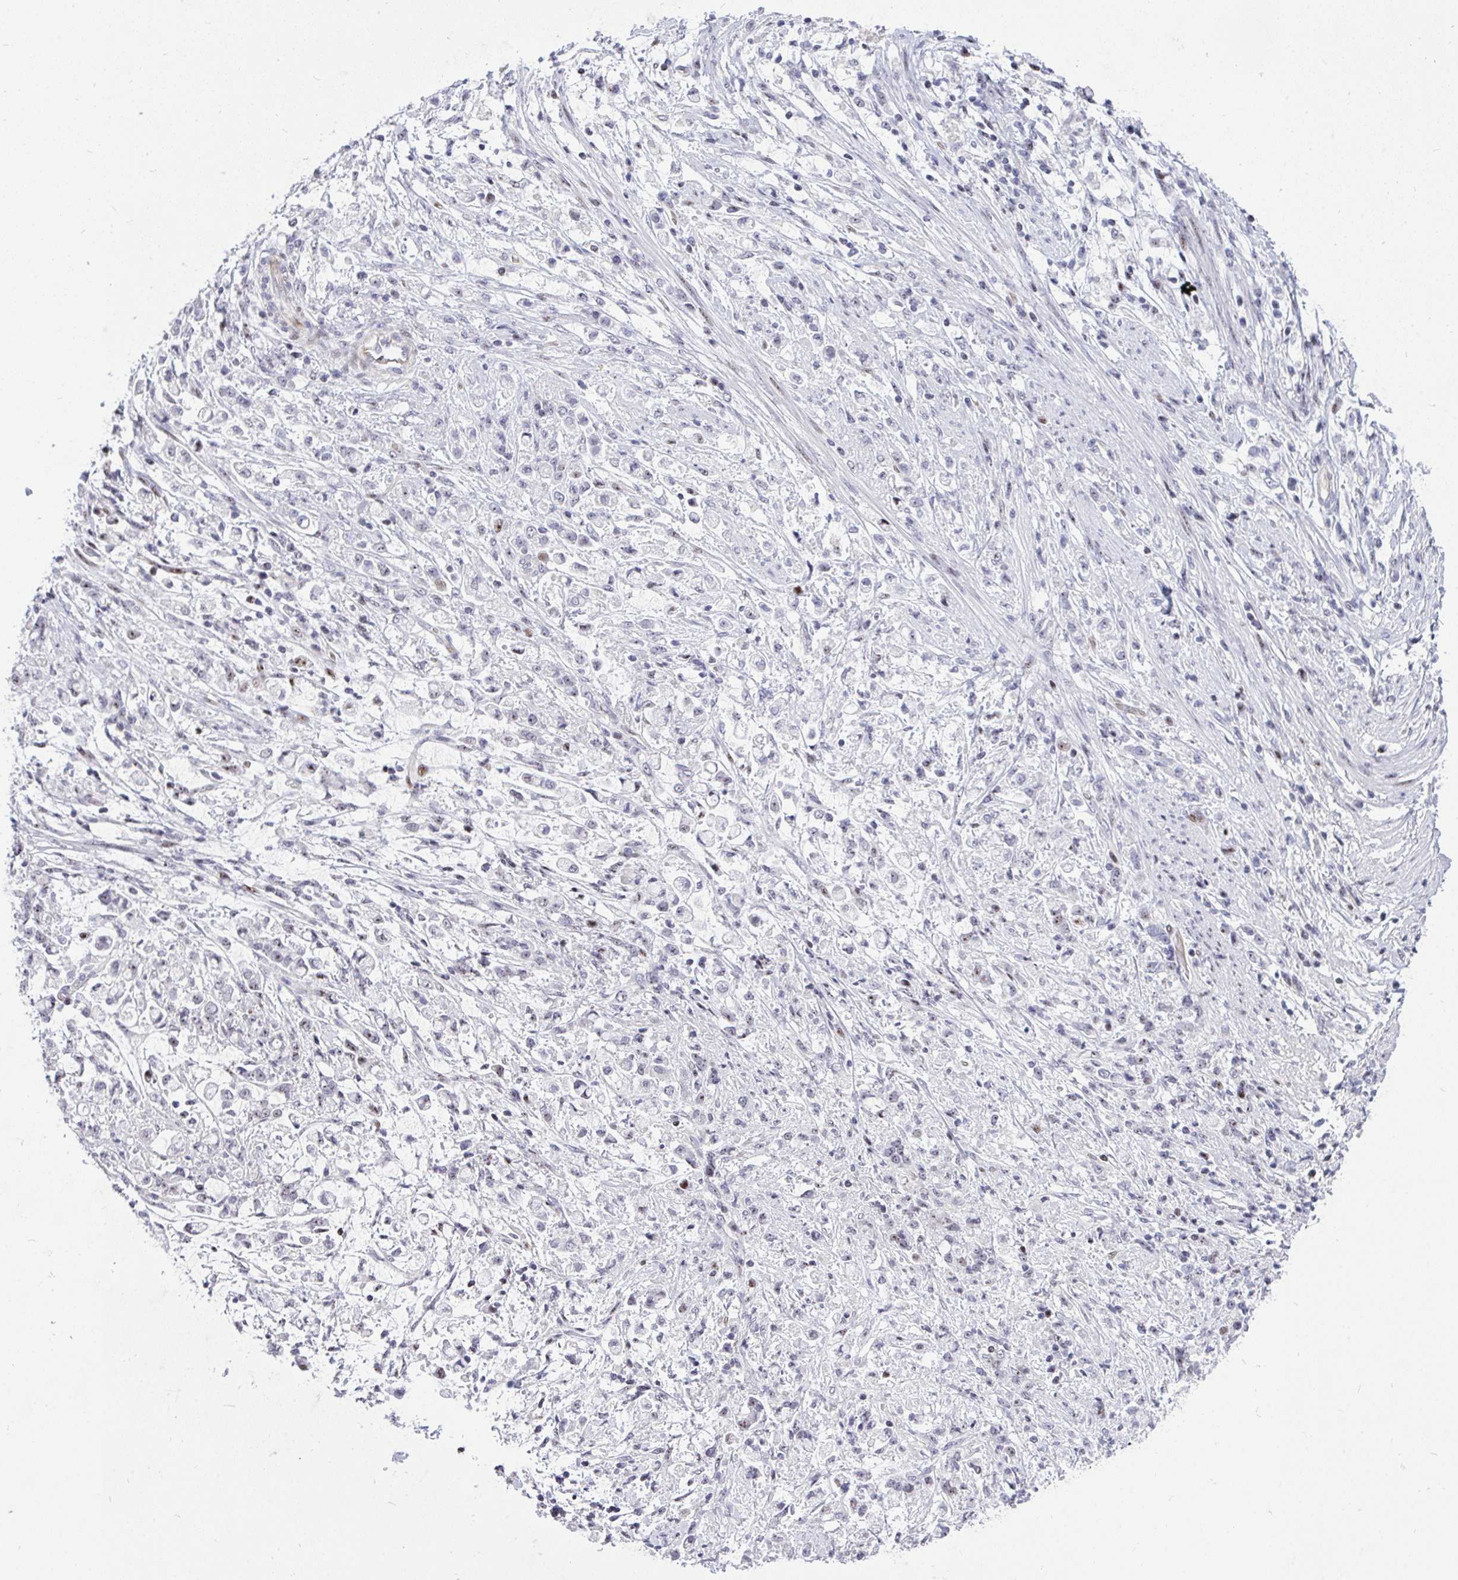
{"staining": {"intensity": "weak", "quantity": "<25%", "location": "nuclear"}, "tissue": "stomach cancer", "cell_type": "Tumor cells", "image_type": "cancer", "snomed": [{"axis": "morphology", "description": "Adenocarcinoma, NOS"}, {"axis": "topography", "description": "Stomach"}], "caption": "Immunohistochemistry (IHC) micrograph of adenocarcinoma (stomach) stained for a protein (brown), which shows no positivity in tumor cells. (Stains: DAB immunohistochemistry (IHC) with hematoxylin counter stain, Microscopy: brightfield microscopy at high magnification).", "gene": "PLPPR3", "patient": {"sex": "female", "age": 60}}